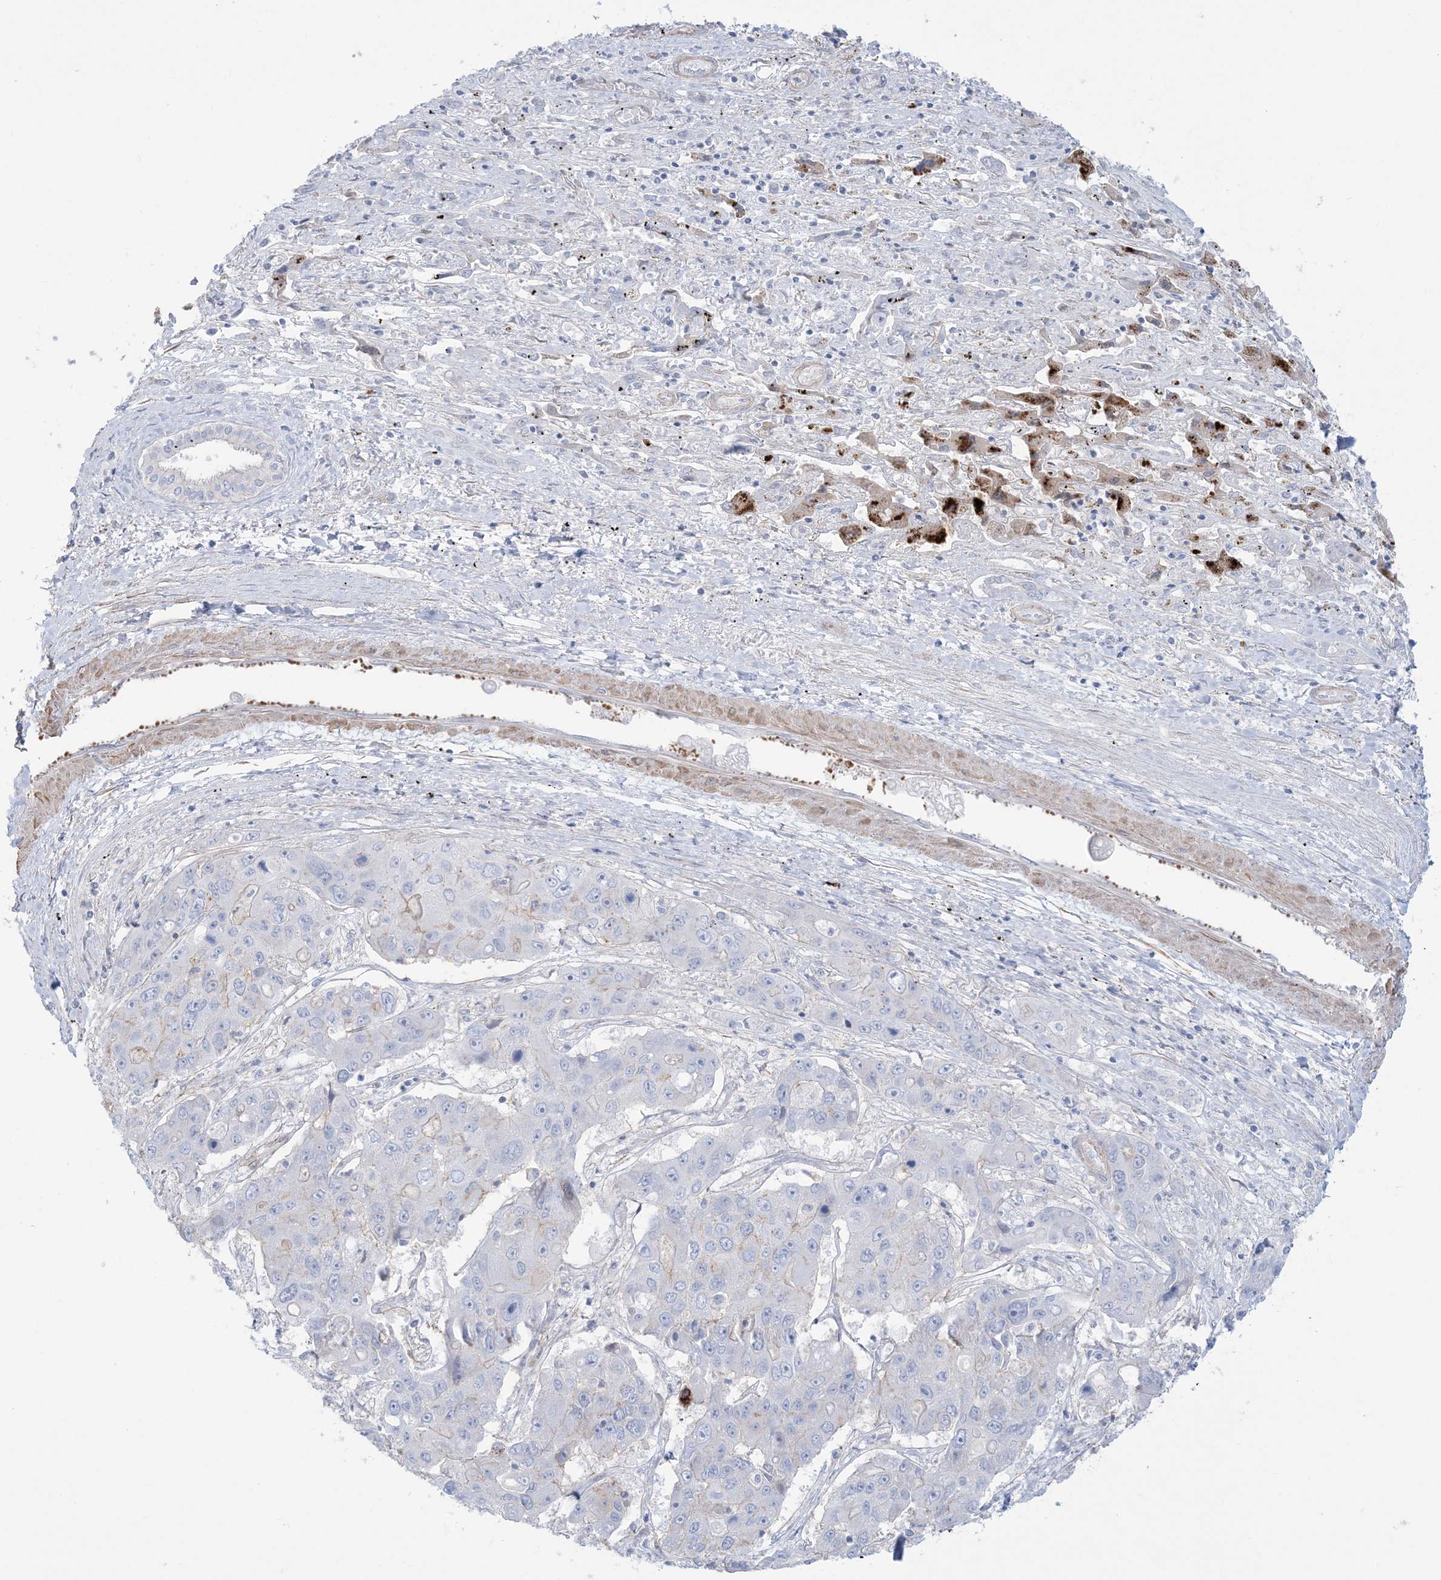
{"staining": {"intensity": "negative", "quantity": "none", "location": "none"}, "tissue": "liver cancer", "cell_type": "Tumor cells", "image_type": "cancer", "snomed": [{"axis": "morphology", "description": "Cholangiocarcinoma"}, {"axis": "topography", "description": "Liver"}], "caption": "Immunohistochemical staining of liver cancer reveals no significant staining in tumor cells.", "gene": "AGXT", "patient": {"sex": "male", "age": 67}}